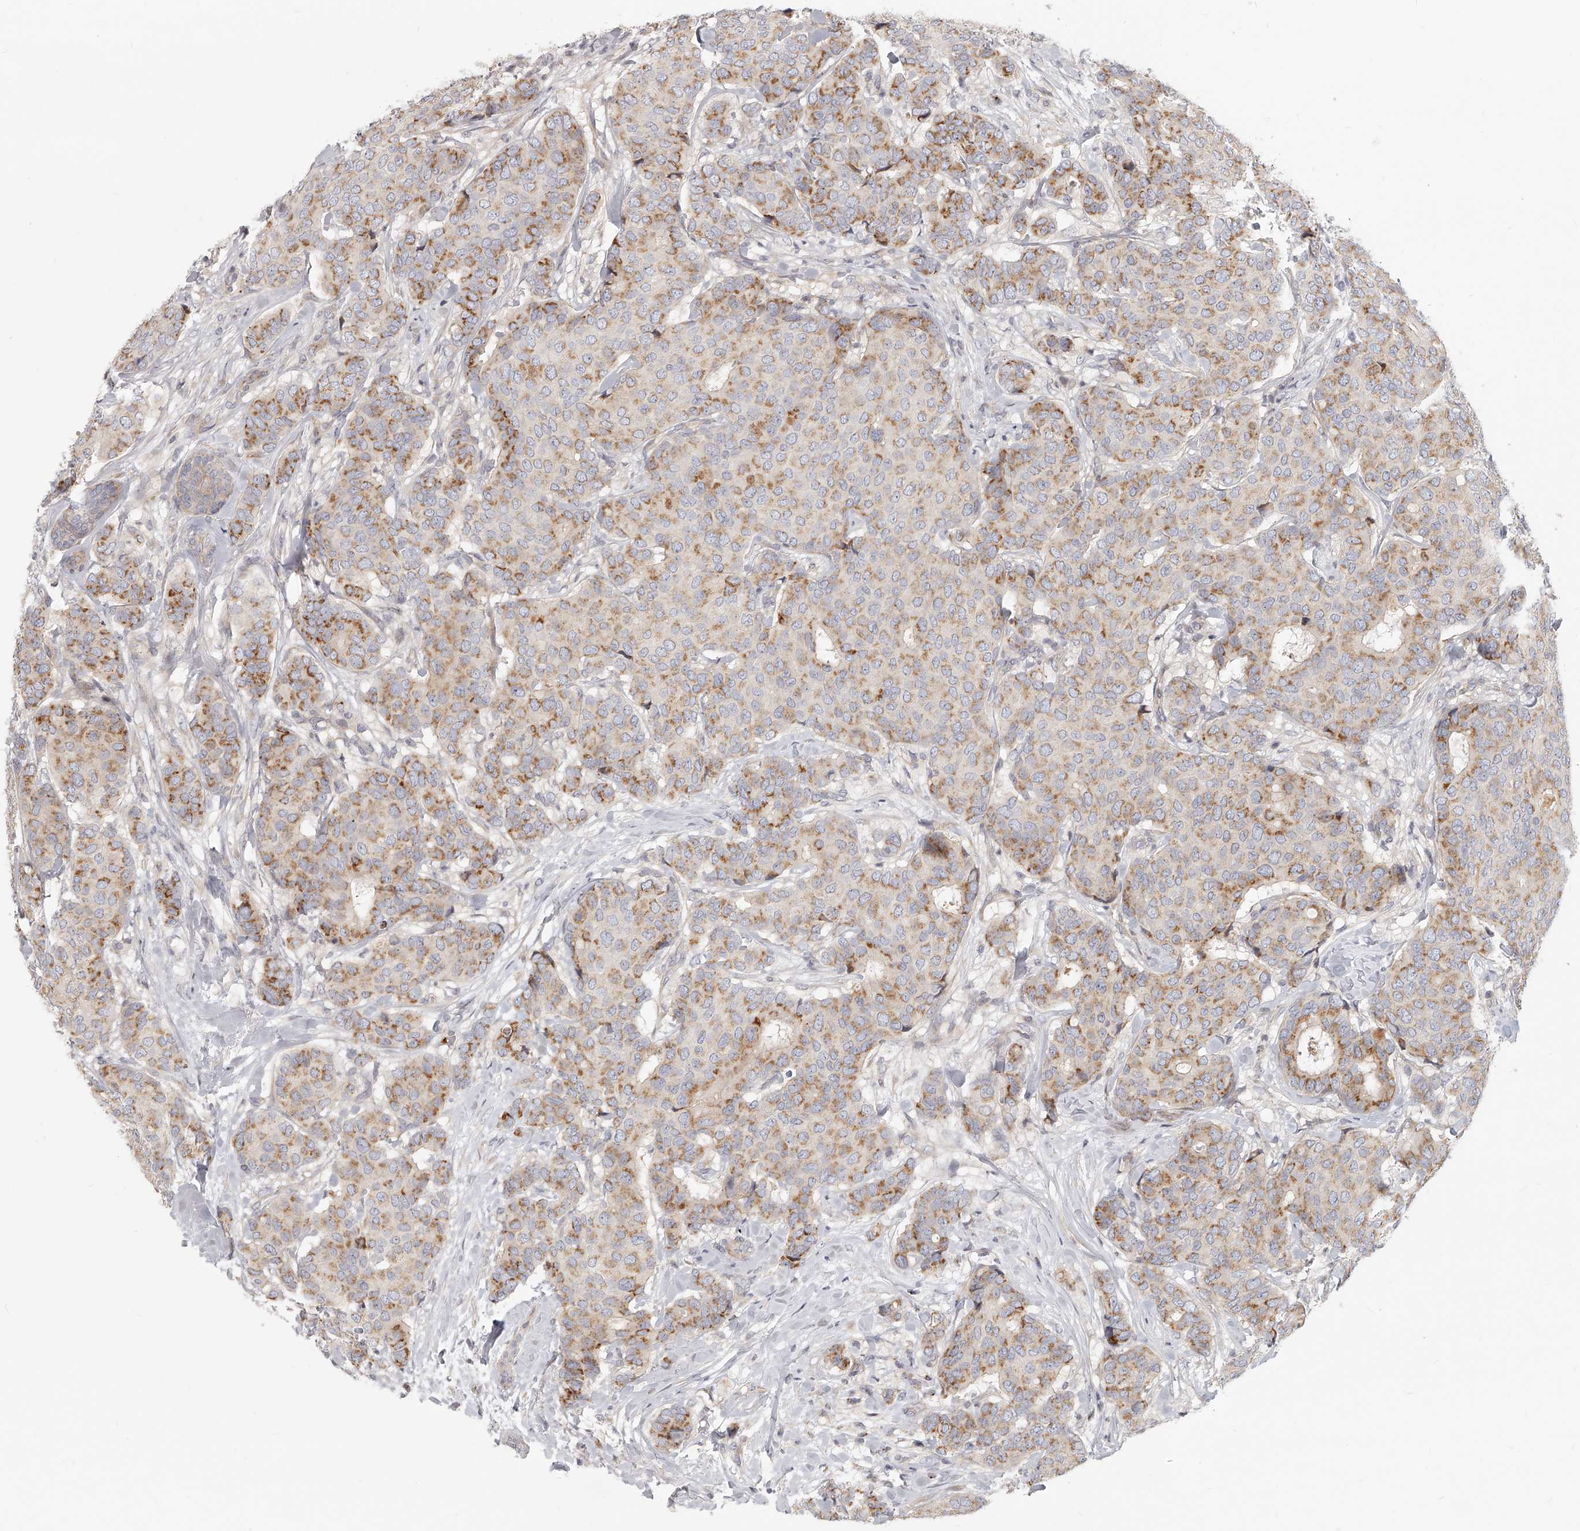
{"staining": {"intensity": "moderate", "quantity": "25%-75%", "location": "cytoplasmic/membranous"}, "tissue": "breast cancer", "cell_type": "Tumor cells", "image_type": "cancer", "snomed": [{"axis": "morphology", "description": "Duct carcinoma"}, {"axis": "topography", "description": "Breast"}], "caption": "The image shows staining of breast cancer, revealing moderate cytoplasmic/membranous protein positivity (brown color) within tumor cells. Ihc stains the protein in brown and the nuclei are stained blue.", "gene": "SLC37A1", "patient": {"sex": "female", "age": 75}}